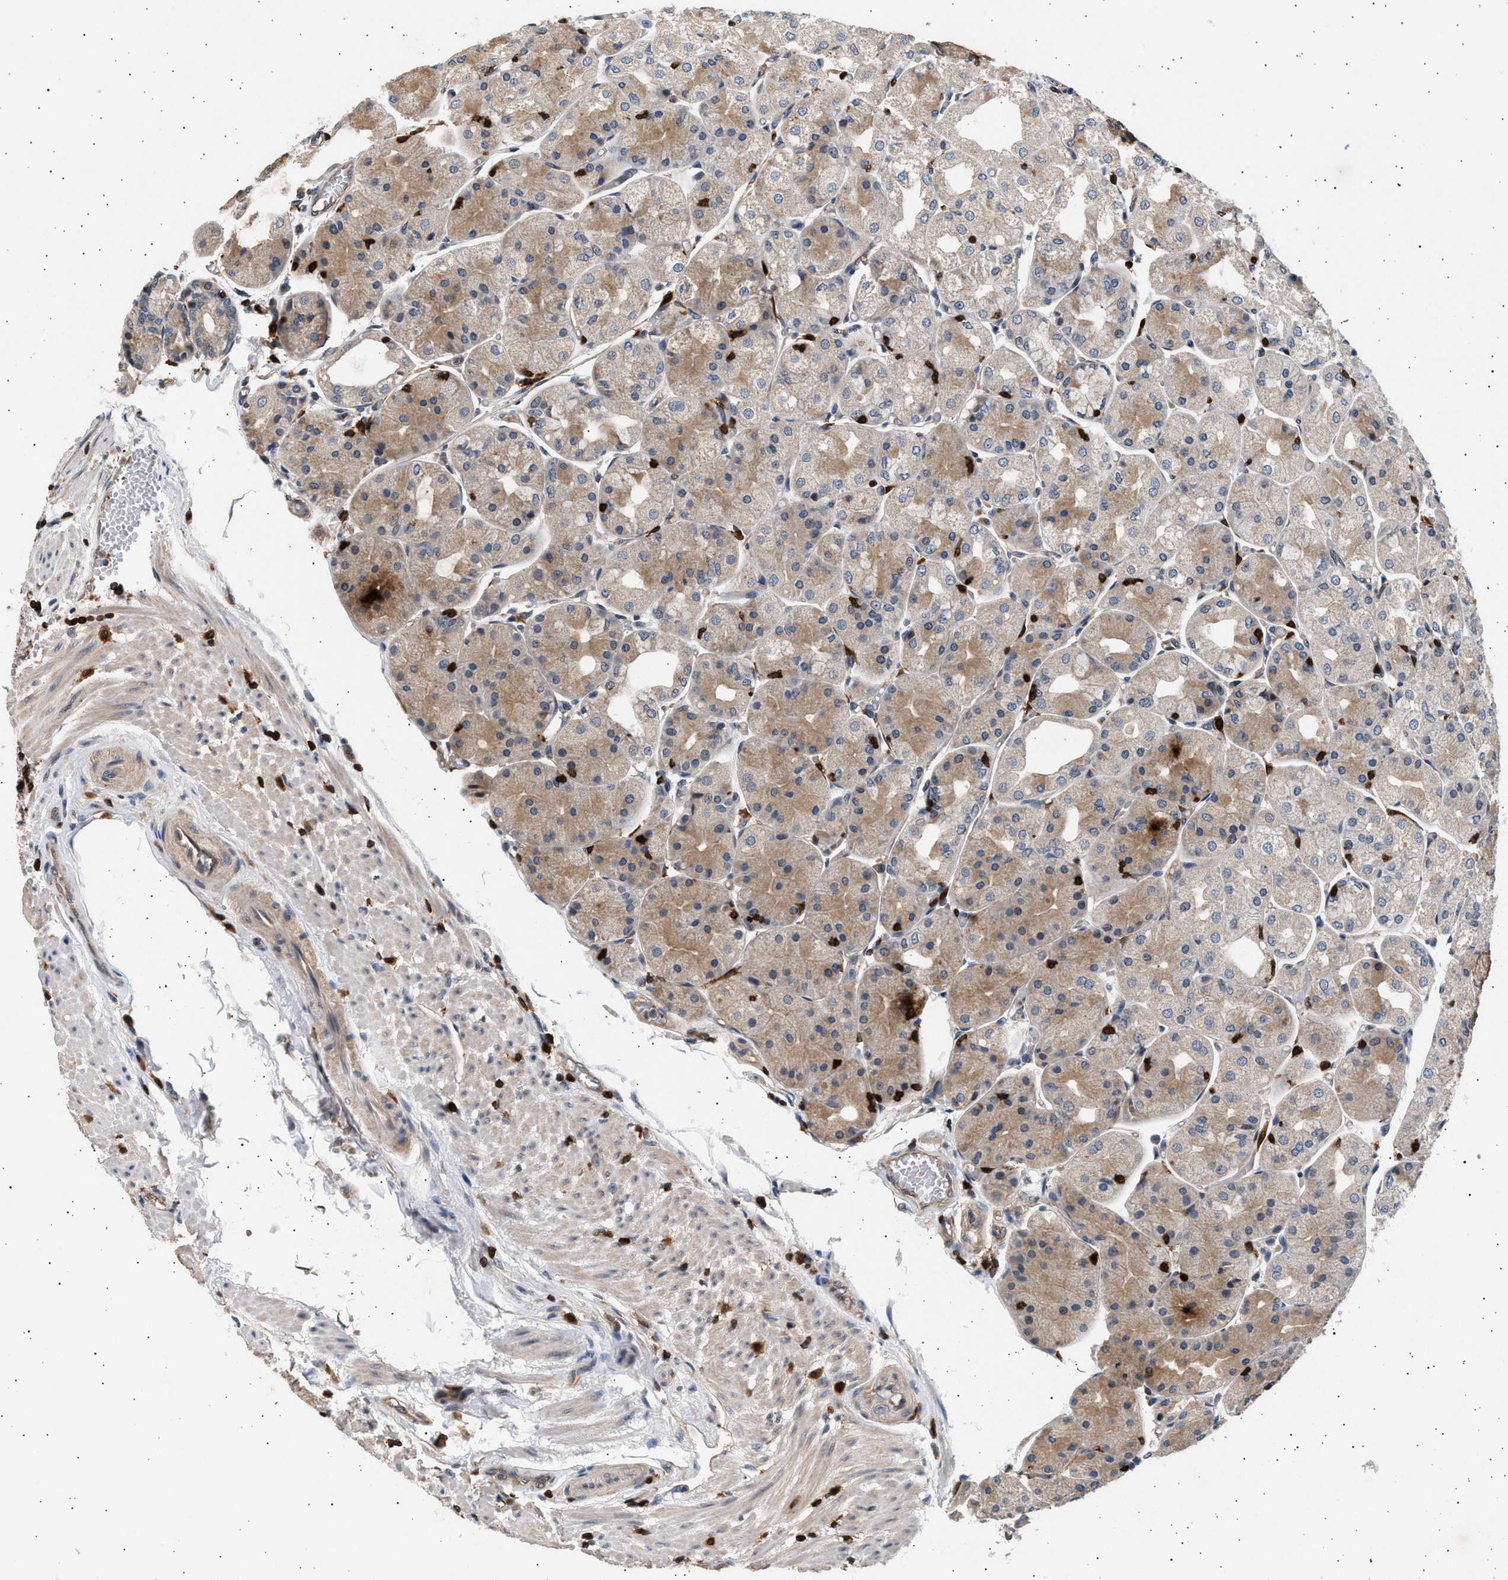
{"staining": {"intensity": "moderate", "quantity": ">75%", "location": "cytoplasmic/membranous"}, "tissue": "stomach", "cell_type": "Glandular cells", "image_type": "normal", "snomed": [{"axis": "morphology", "description": "Normal tissue, NOS"}, {"axis": "topography", "description": "Stomach, upper"}], "caption": "The micrograph reveals immunohistochemical staining of benign stomach. There is moderate cytoplasmic/membranous expression is present in approximately >75% of glandular cells.", "gene": "GRAP2", "patient": {"sex": "male", "age": 72}}